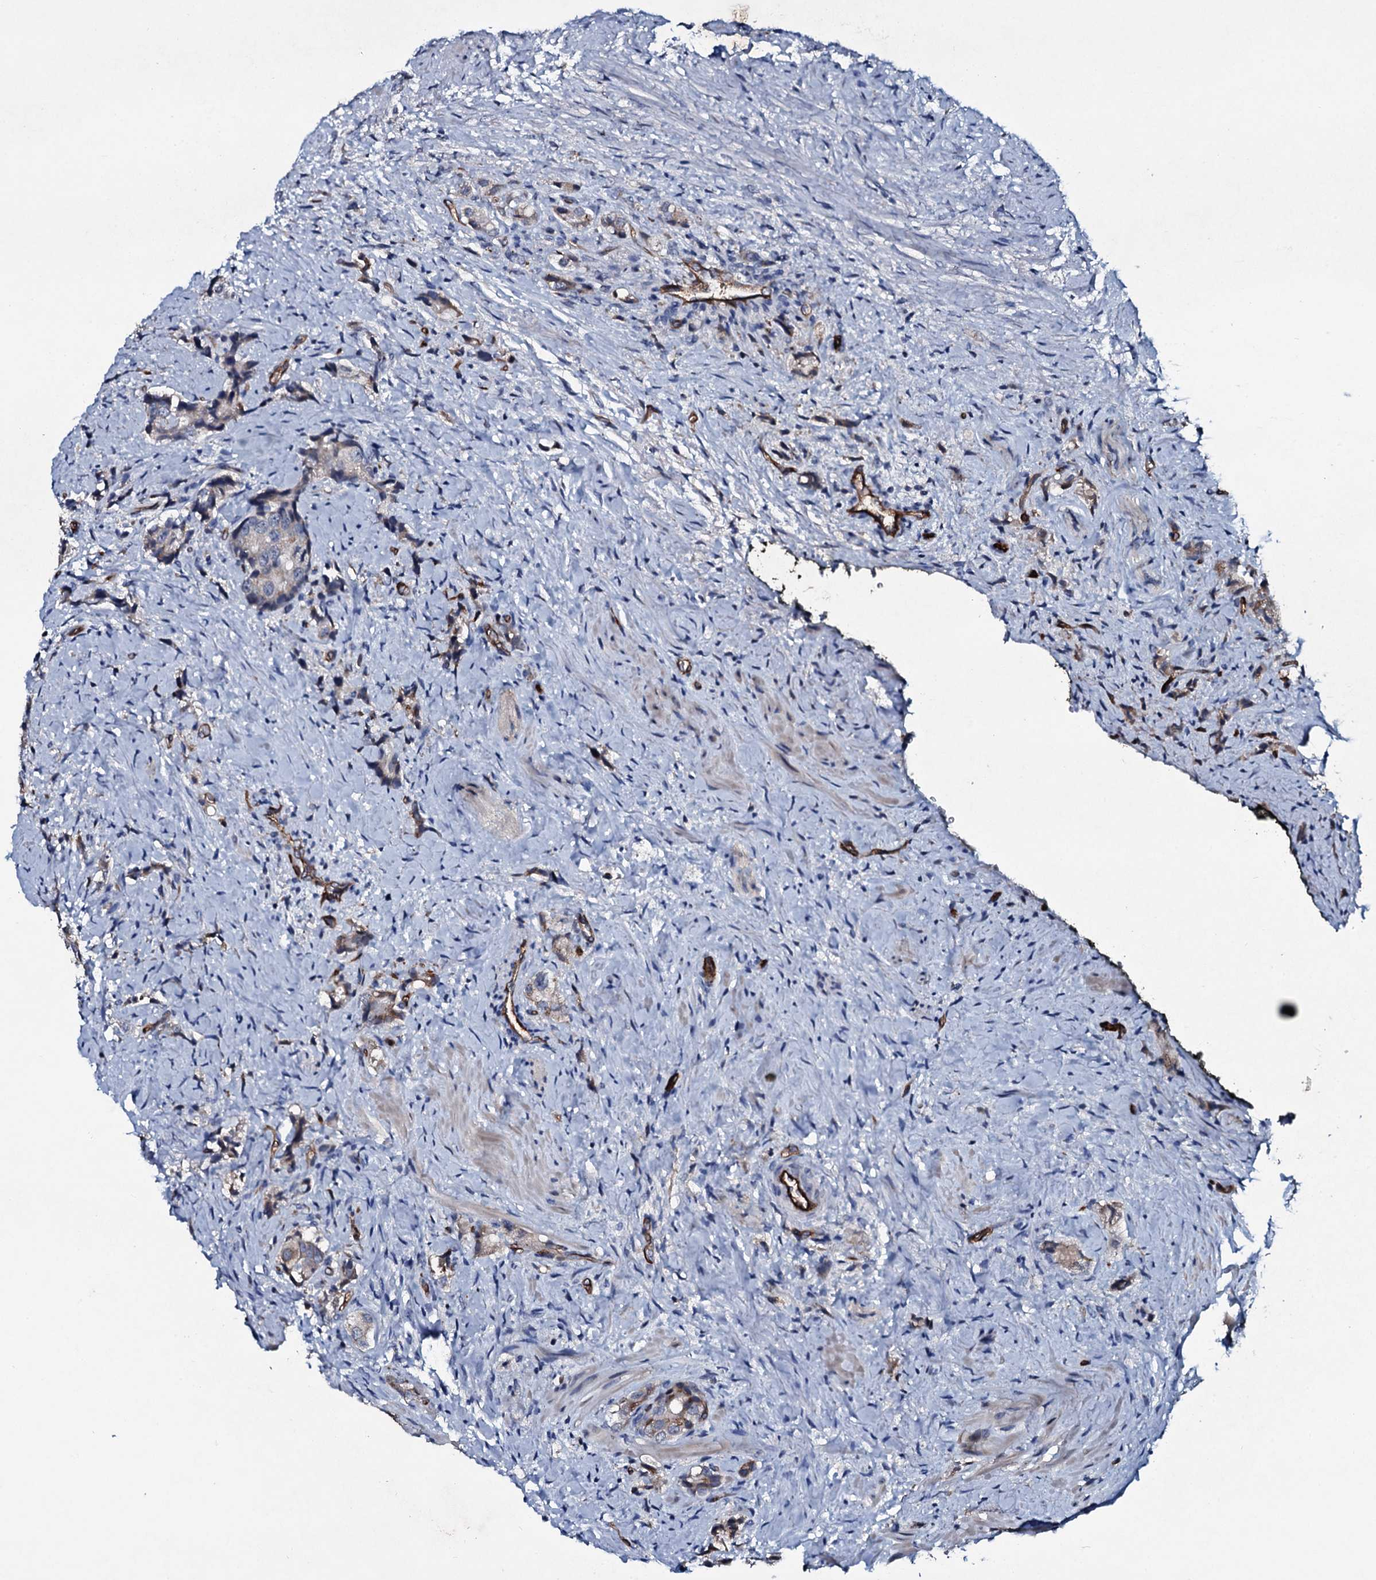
{"staining": {"intensity": "moderate", "quantity": "<25%", "location": "cytoplasmic/membranous"}, "tissue": "prostate cancer", "cell_type": "Tumor cells", "image_type": "cancer", "snomed": [{"axis": "morphology", "description": "Adenocarcinoma, High grade"}, {"axis": "topography", "description": "Prostate"}], "caption": "Protein positivity by immunohistochemistry shows moderate cytoplasmic/membranous staining in about <25% of tumor cells in prostate adenocarcinoma (high-grade). (DAB IHC with brightfield microscopy, high magnification).", "gene": "CLEC14A", "patient": {"sex": "male", "age": 65}}